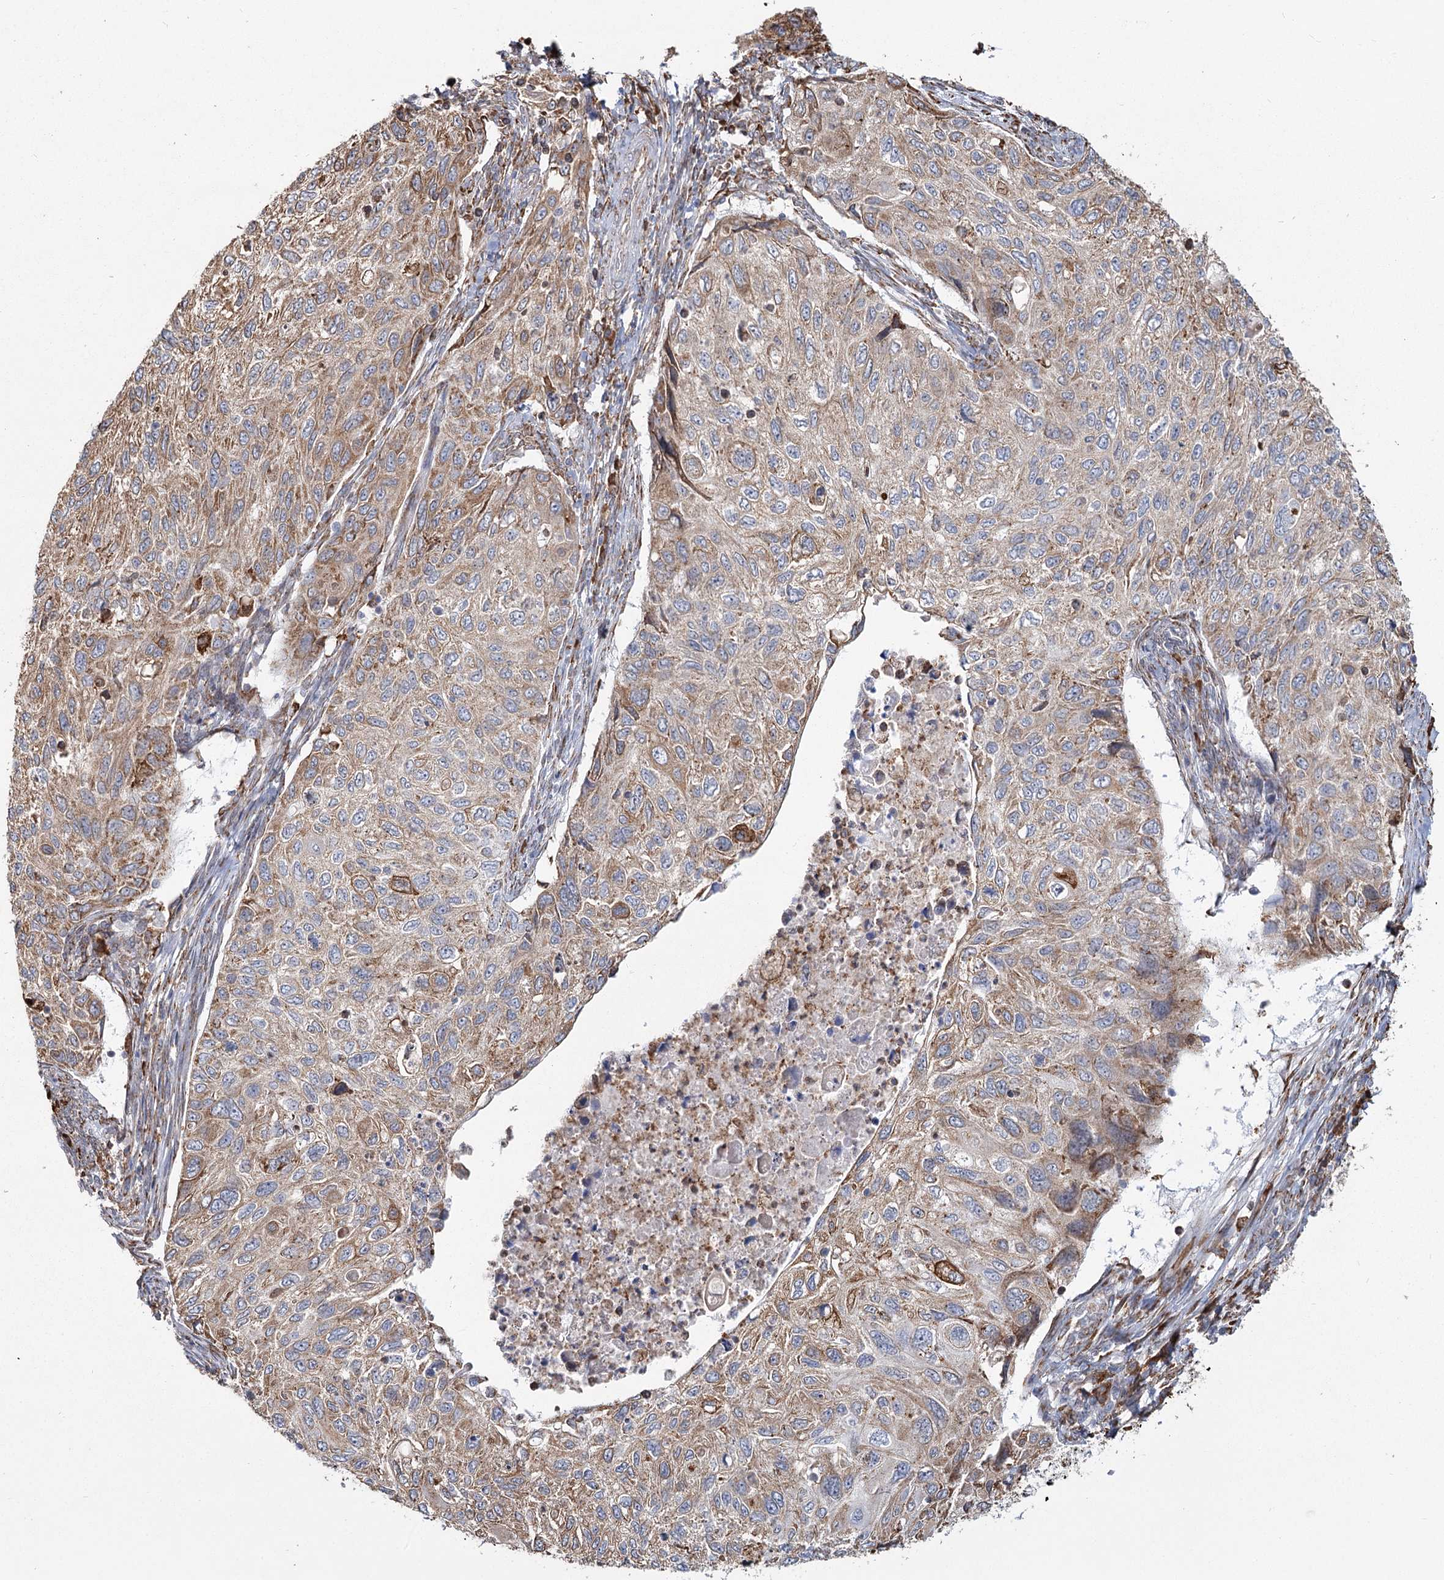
{"staining": {"intensity": "moderate", "quantity": ">75%", "location": "cytoplasmic/membranous"}, "tissue": "cervical cancer", "cell_type": "Tumor cells", "image_type": "cancer", "snomed": [{"axis": "morphology", "description": "Squamous cell carcinoma, NOS"}, {"axis": "topography", "description": "Cervix"}], "caption": "High-power microscopy captured an immunohistochemistry histopathology image of cervical cancer (squamous cell carcinoma), revealing moderate cytoplasmic/membranous positivity in approximately >75% of tumor cells.", "gene": "ZCCHC9", "patient": {"sex": "female", "age": 70}}